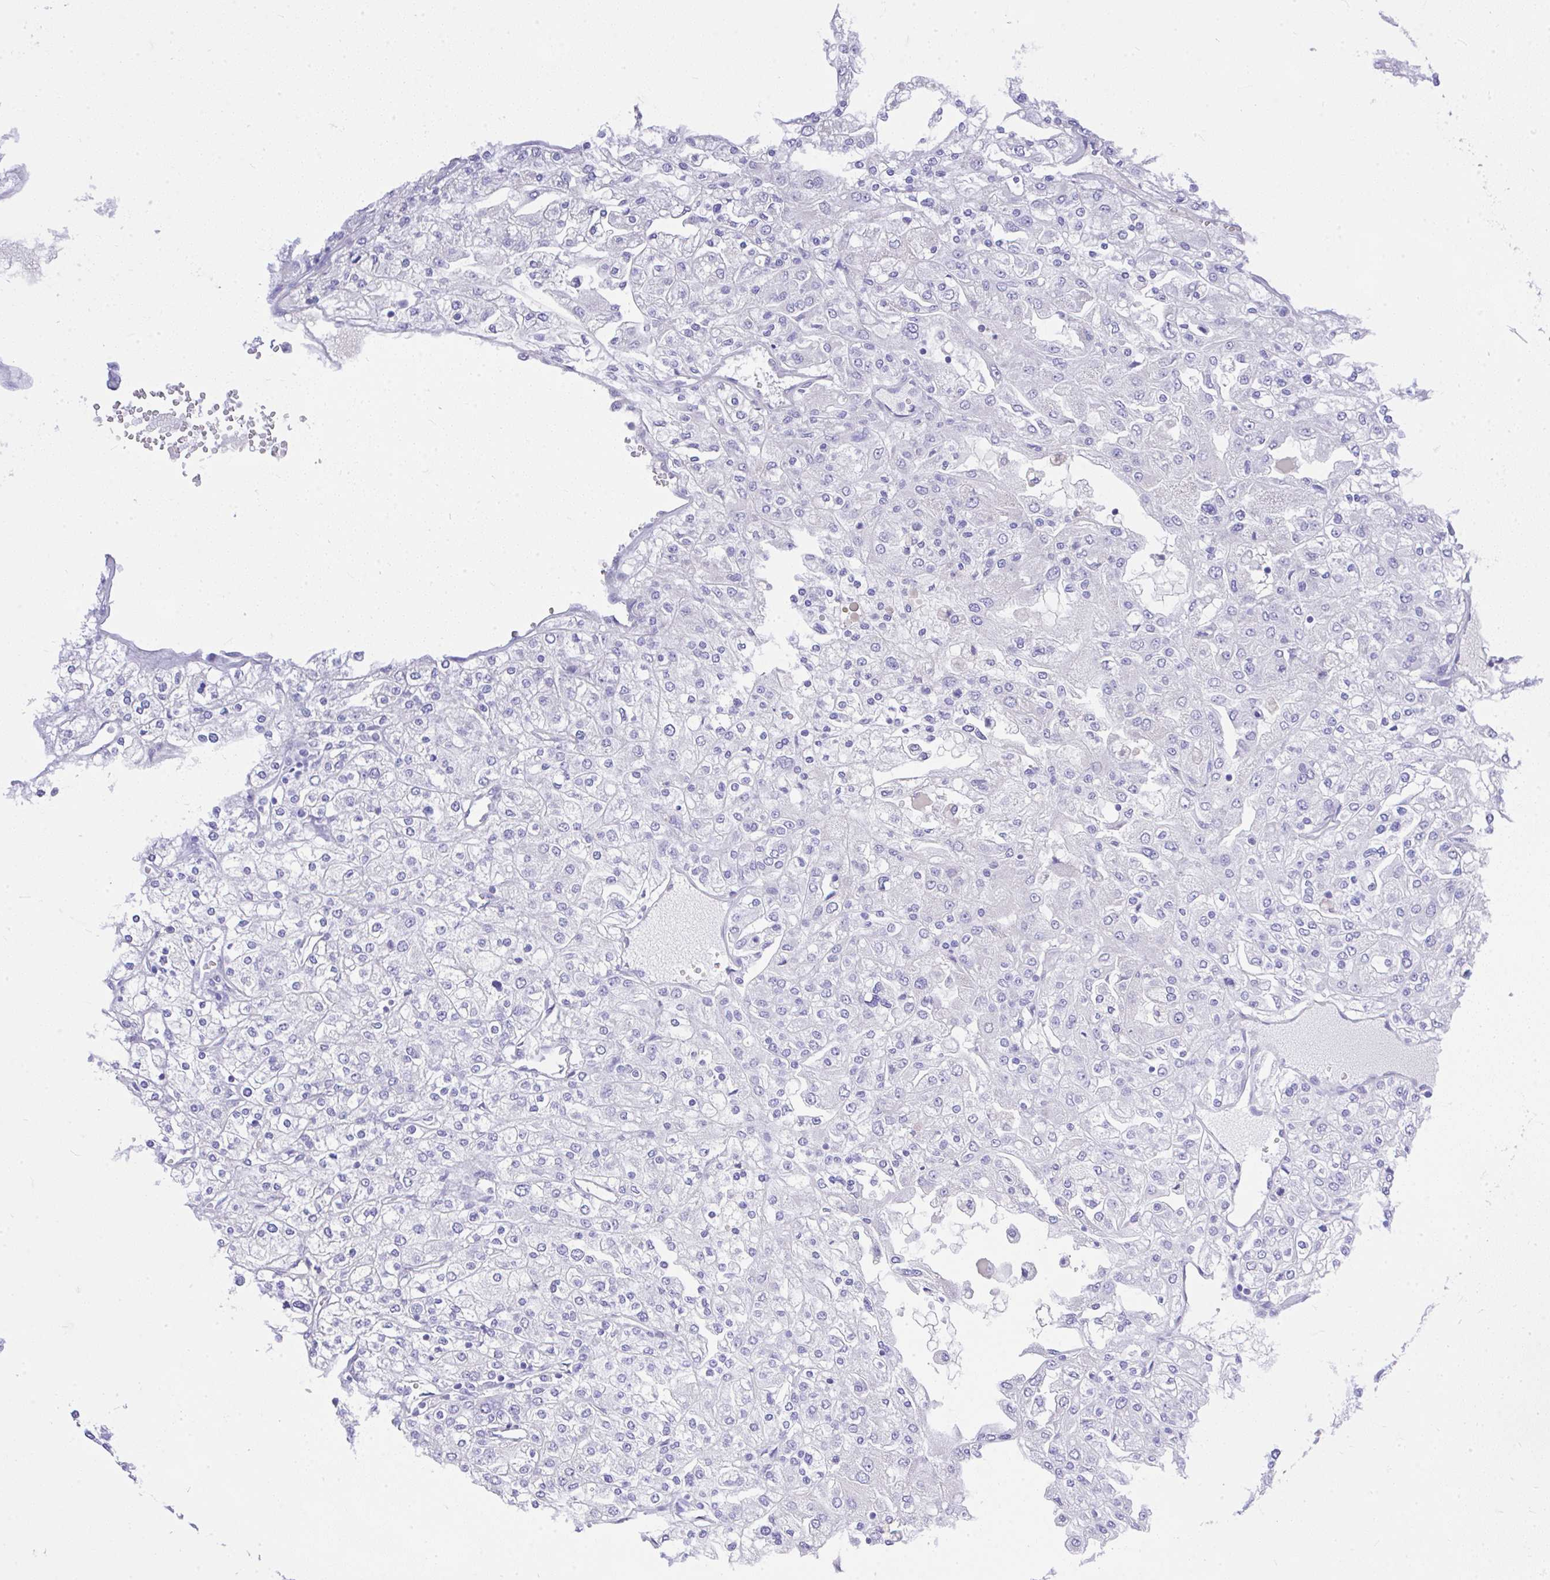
{"staining": {"intensity": "negative", "quantity": "none", "location": "none"}, "tissue": "renal cancer", "cell_type": "Tumor cells", "image_type": "cancer", "snomed": [{"axis": "morphology", "description": "Adenocarcinoma, NOS"}, {"axis": "topography", "description": "Kidney"}], "caption": "Renal cancer (adenocarcinoma) was stained to show a protein in brown. There is no significant expression in tumor cells.", "gene": "MS4A12", "patient": {"sex": "male", "age": 80}}